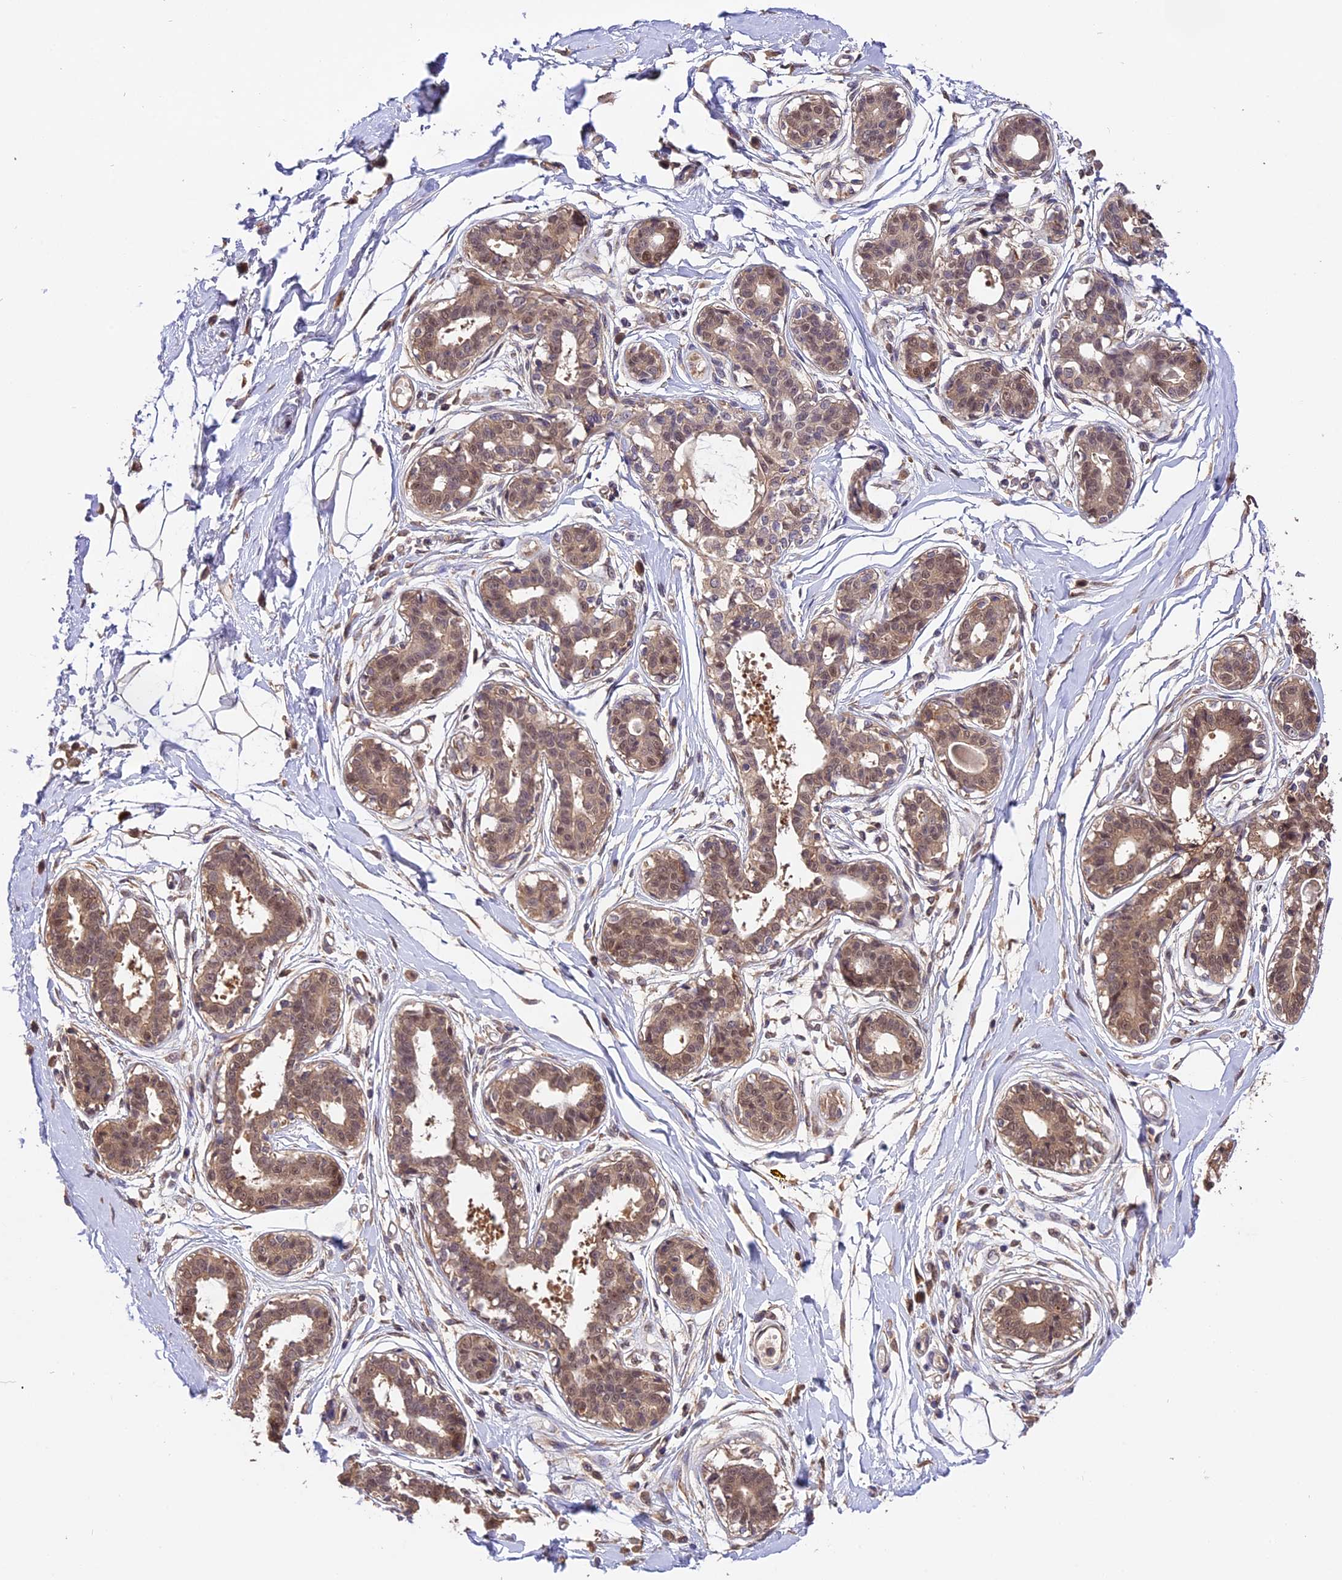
{"staining": {"intensity": "moderate", "quantity": ">75%", "location": "cytoplasmic/membranous,nuclear"}, "tissue": "breast", "cell_type": "Adipocytes", "image_type": "normal", "snomed": [{"axis": "morphology", "description": "Normal tissue, NOS"}, {"axis": "topography", "description": "Breast"}], "caption": "Immunohistochemical staining of benign breast exhibits medium levels of moderate cytoplasmic/membranous,nuclear positivity in approximately >75% of adipocytes.", "gene": "TRMT1", "patient": {"sex": "female", "age": 45}}